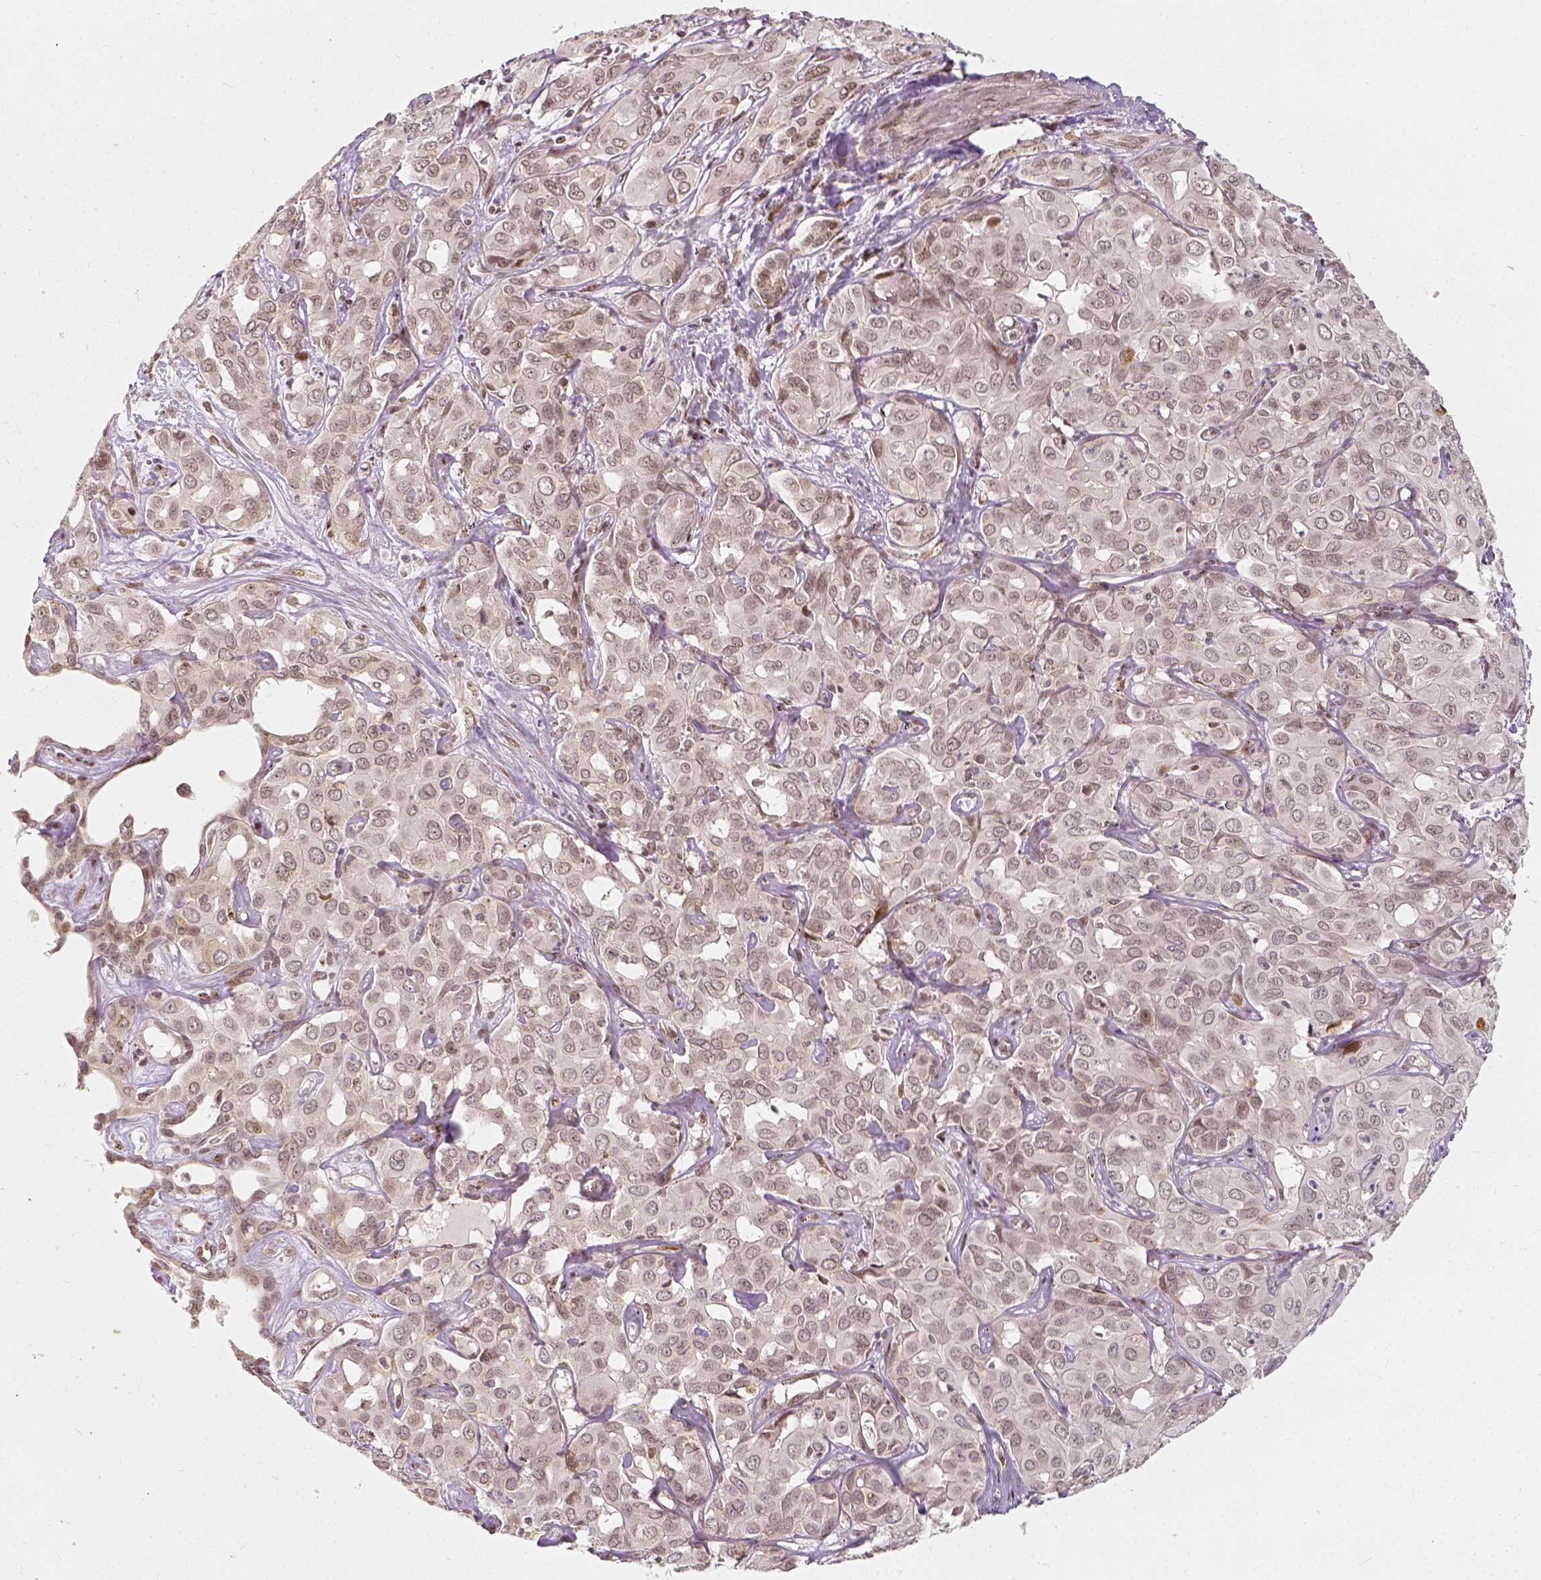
{"staining": {"intensity": "negative", "quantity": "none", "location": "none"}, "tissue": "liver cancer", "cell_type": "Tumor cells", "image_type": "cancer", "snomed": [{"axis": "morphology", "description": "Cholangiocarcinoma"}, {"axis": "topography", "description": "Liver"}], "caption": "Tumor cells are negative for protein expression in human cholangiocarcinoma (liver).", "gene": "ZMAT3", "patient": {"sex": "female", "age": 60}}